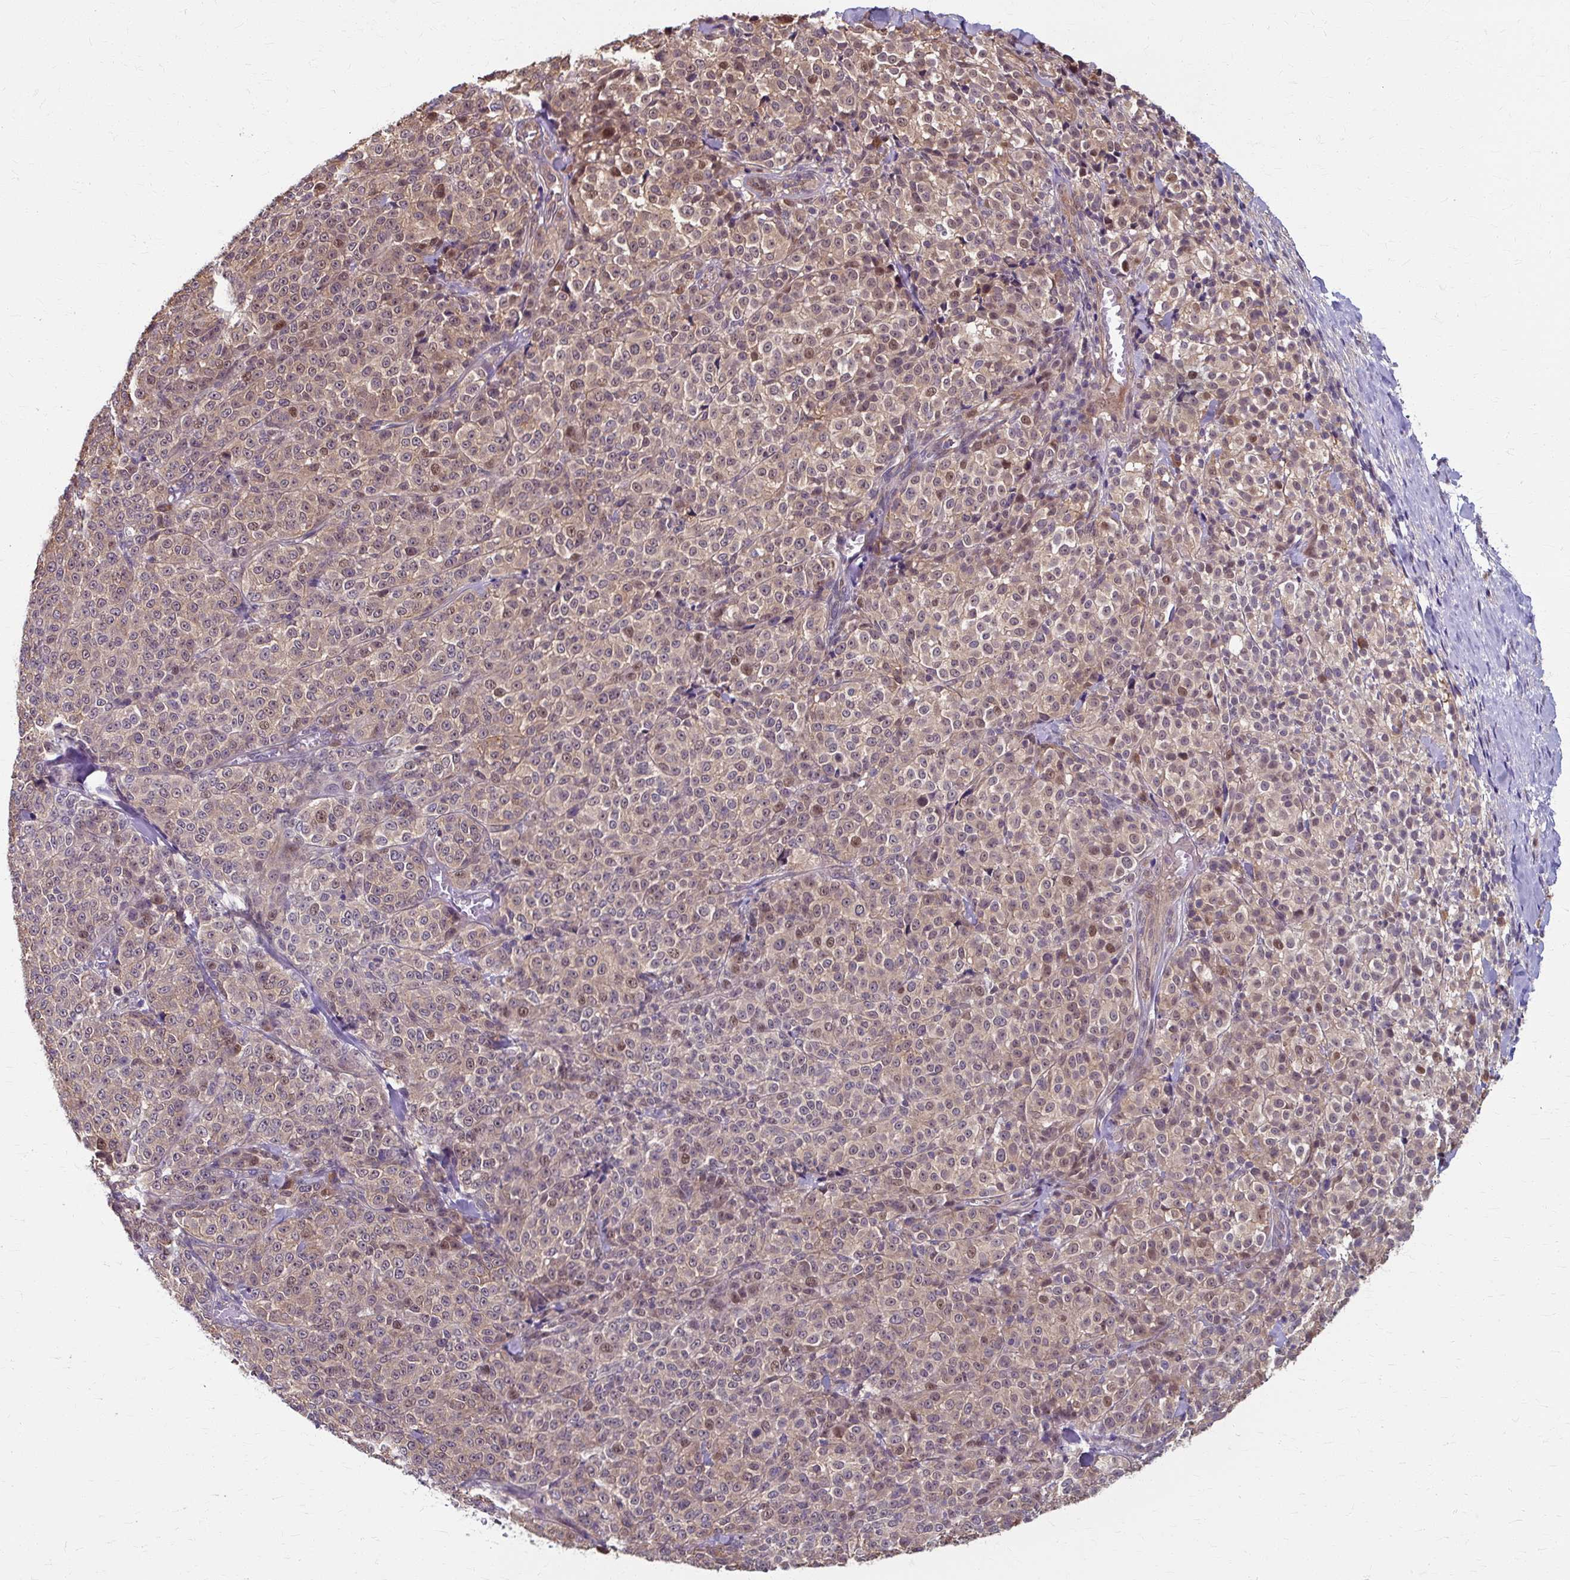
{"staining": {"intensity": "weak", "quantity": "25%-75%", "location": "cytoplasmic/membranous,nuclear"}, "tissue": "melanoma", "cell_type": "Tumor cells", "image_type": "cancer", "snomed": [{"axis": "morphology", "description": "Normal tissue, NOS"}, {"axis": "morphology", "description": "Malignant melanoma, NOS"}, {"axis": "topography", "description": "Skin"}], "caption": "Protein expression by IHC exhibits weak cytoplasmic/membranous and nuclear expression in approximately 25%-75% of tumor cells in malignant melanoma. Immunohistochemistry (ihc) stains the protein of interest in brown and the nuclei are stained blue.", "gene": "ZNF555", "patient": {"sex": "female", "age": 34}}